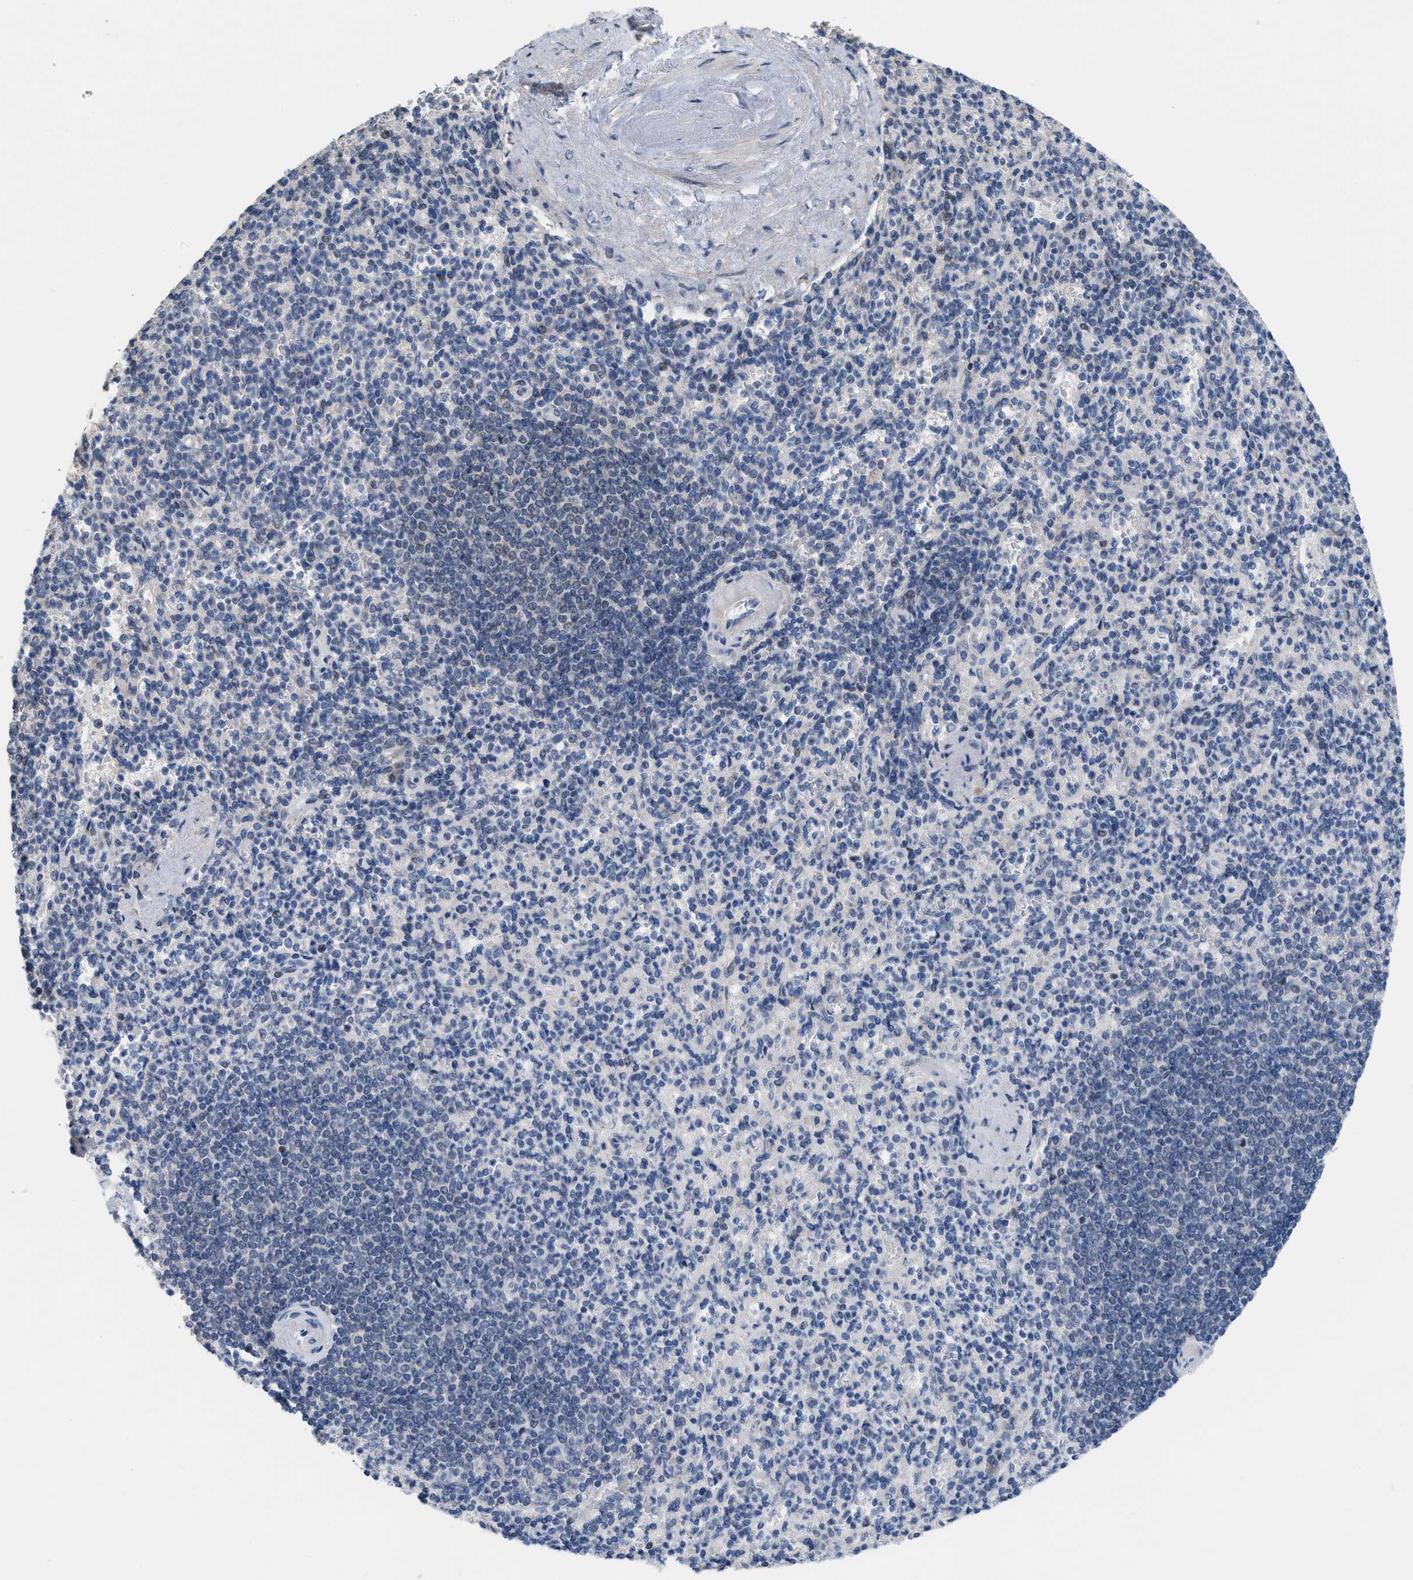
{"staining": {"intensity": "negative", "quantity": "none", "location": "none"}, "tissue": "spleen", "cell_type": "Cells in red pulp", "image_type": "normal", "snomed": [{"axis": "morphology", "description": "Normal tissue, NOS"}, {"axis": "topography", "description": "Spleen"}], "caption": "The IHC photomicrograph has no significant expression in cells in red pulp of spleen. (DAB (3,3'-diaminobenzidine) immunohistochemistry (IHC) visualized using brightfield microscopy, high magnification).", "gene": "SETDB1", "patient": {"sex": "female", "age": 74}}